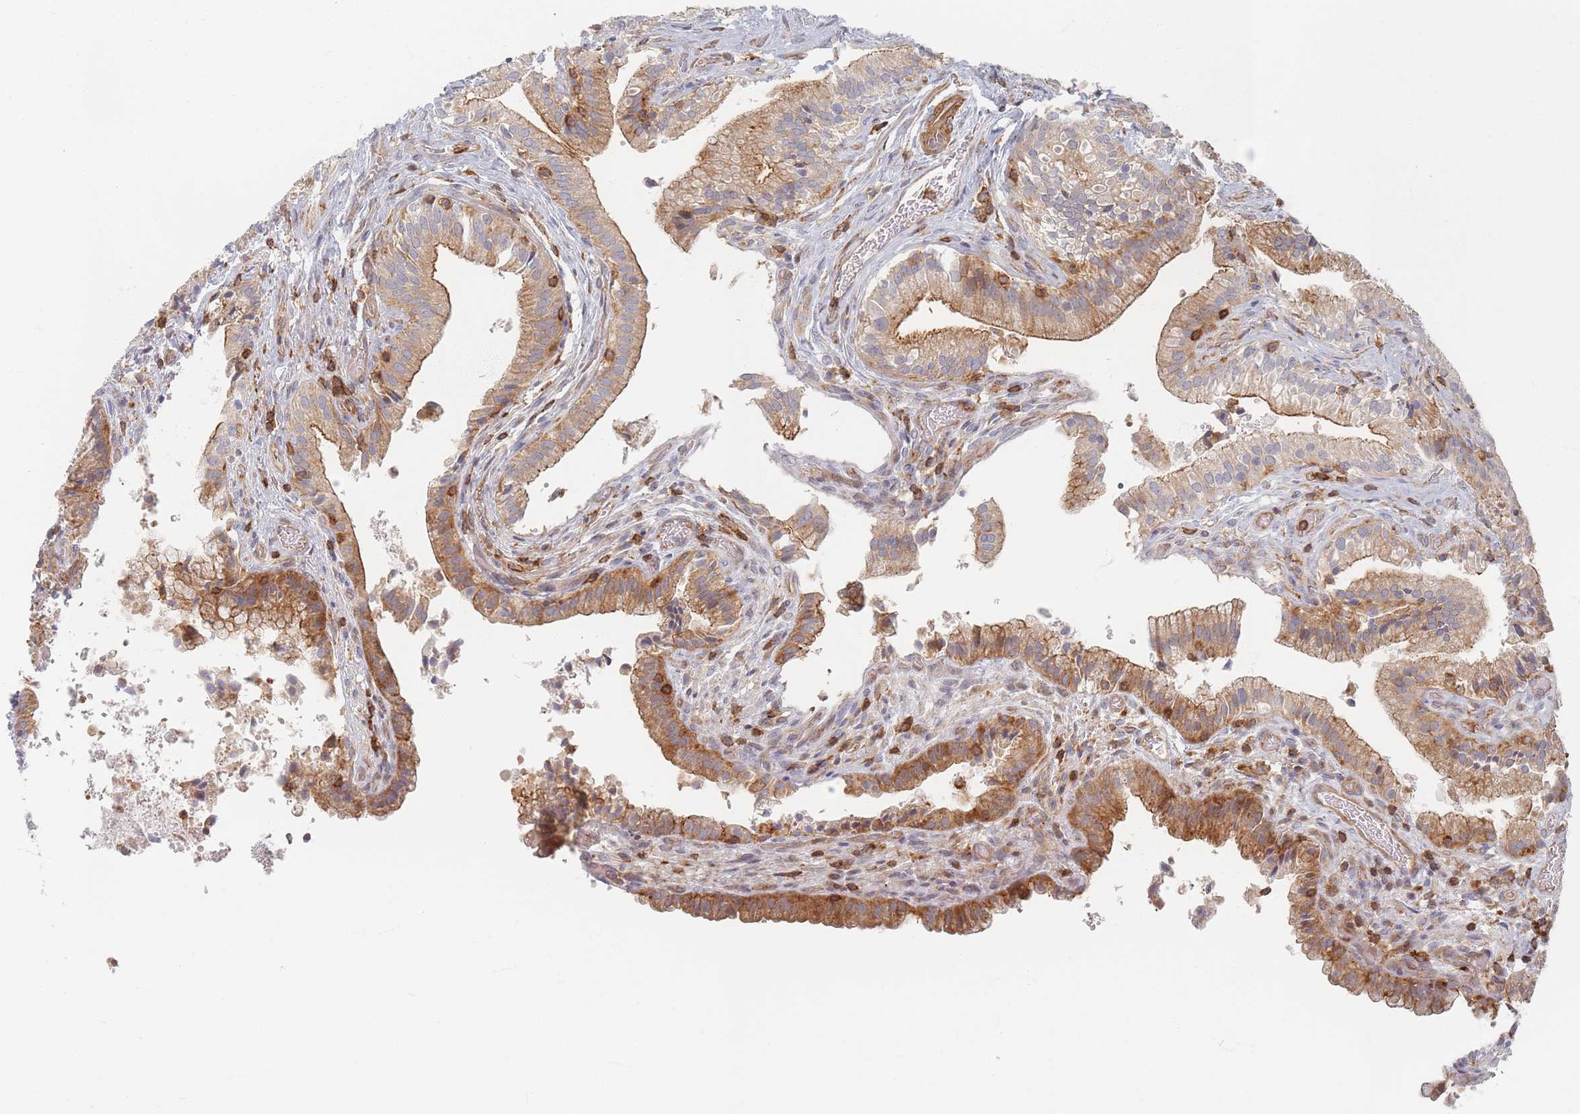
{"staining": {"intensity": "moderate", "quantity": ">75%", "location": "cytoplasmic/membranous"}, "tissue": "gallbladder", "cell_type": "Glandular cells", "image_type": "normal", "snomed": [{"axis": "morphology", "description": "Normal tissue, NOS"}, {"axis": "topography", "description": "Gallbladder"}], "caption": "Immunohistochemistry (IHC) histopathology image of unremarkable gallbladder: human gallbladder stained using IHC exhibits medium levels of moderate protein expression localized specifically in the cytoplasmic/membranous of glandular cells, appearing as a cytoplasmic/membranous brown color.", "gene": "ZKSCAN7", "patient": {"sex": "male", "age": 24}}